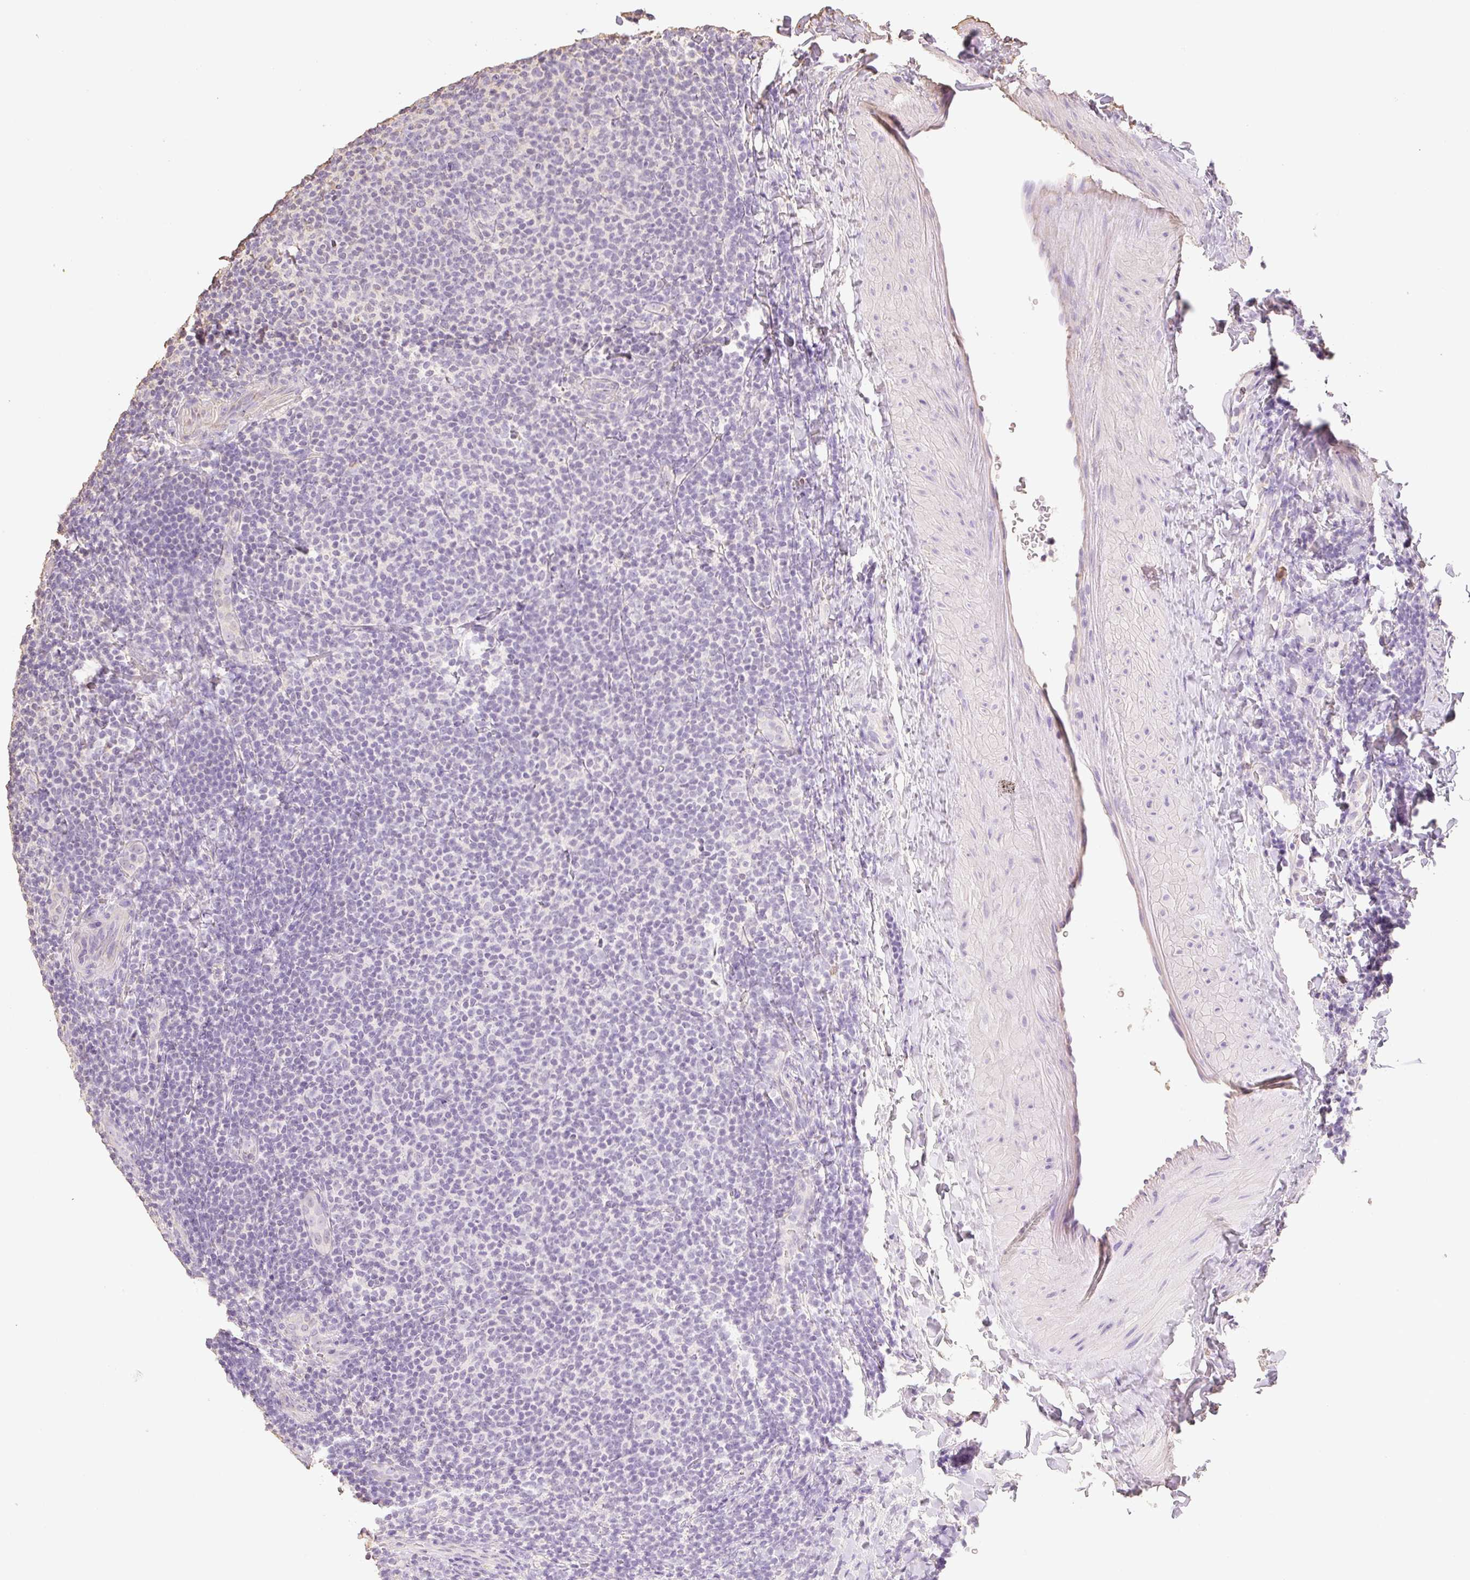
{"staining": {"intensity": "negative", "quantity": "none", "location": "none"}, "tissue": "lymphoma", "cell_type": "Tumor cells", "image_type": "cancer", "snomed": [{"axis": "morphology", "description": "Malignant lymphoma, non-Hodgkin's type, Low grade"}, {"axis": "topography", "description": "Lymph node"}], "caption": "Malignant lymphoma, non-Hodgkin's type (low-grade) was stained to show a protein in brown. There is no significant expression in tumor cells.", "gene": "MBOAT7", "patient": {"sex": "male", "age": 66}}